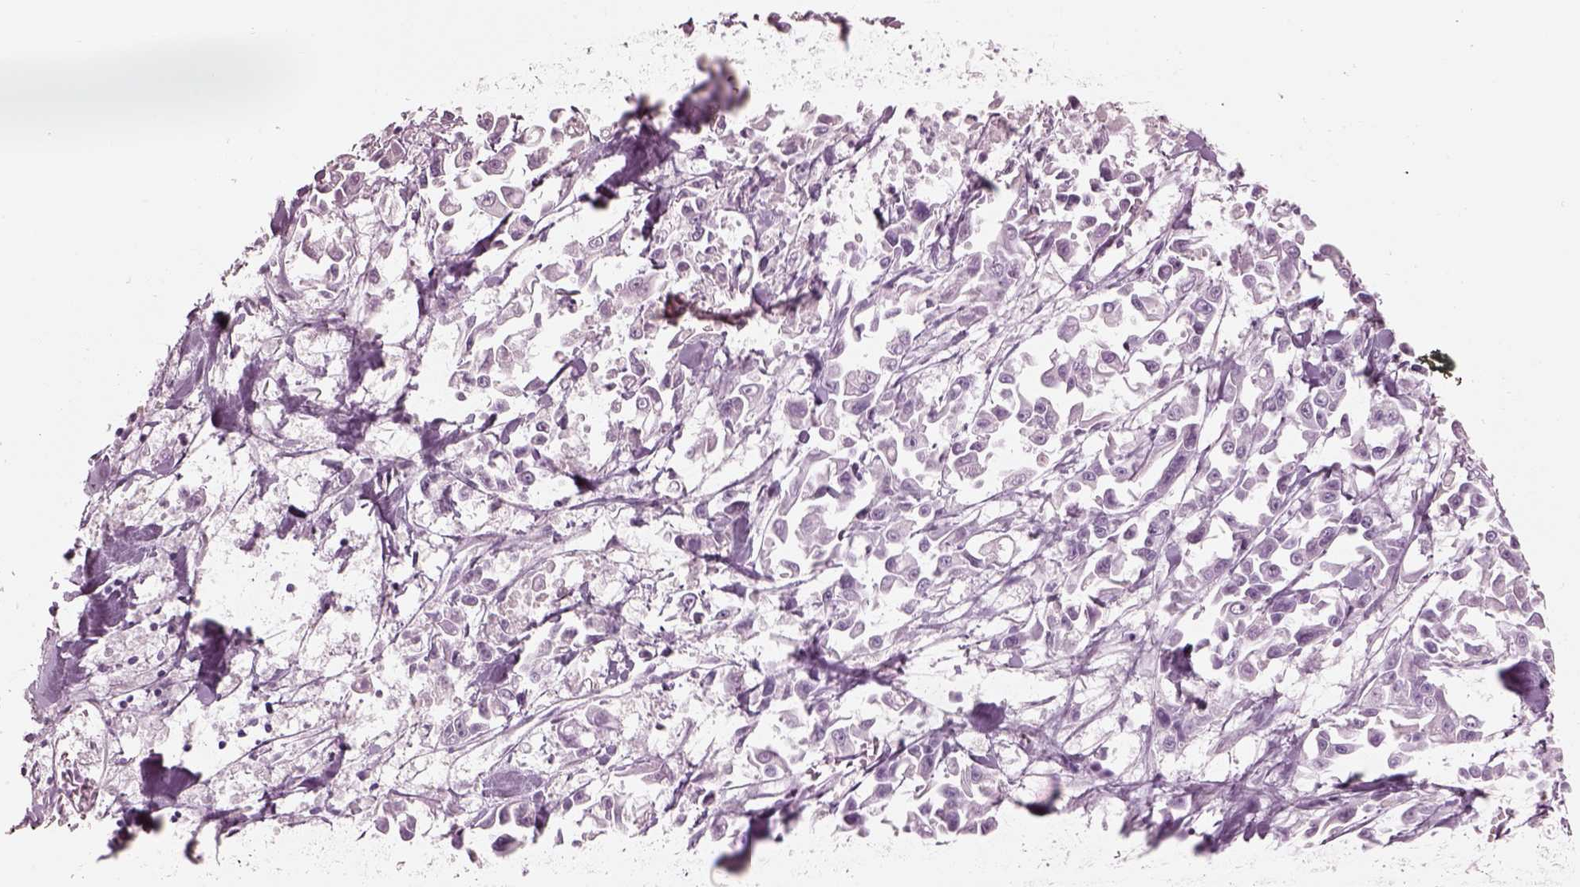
{"staining": {"intensity": "negative", "quantity": "none", "location": "none"}, "tissue": "pancreatic cancer", "cell_type": "Tumor cells", "image_type": "cancer", "snomed": [{"axis": "morphology", "description": "Adenocarcinoma, NOS"}, {"axis": "topography", "description": "Pancreas"}], "caption": "Tumor cells are negative for brown protein staining in pancreatic adenocarcinoma. The staining was performed using DAB (3,3'-diaminobenzidine) to visualize the protein expression in brown, while the nuclei were stained in blue with hematoxylin (Magnification: 20x).", "gene": "KRTAP24-1", "patient": {"sex": "female", "age": 83}}